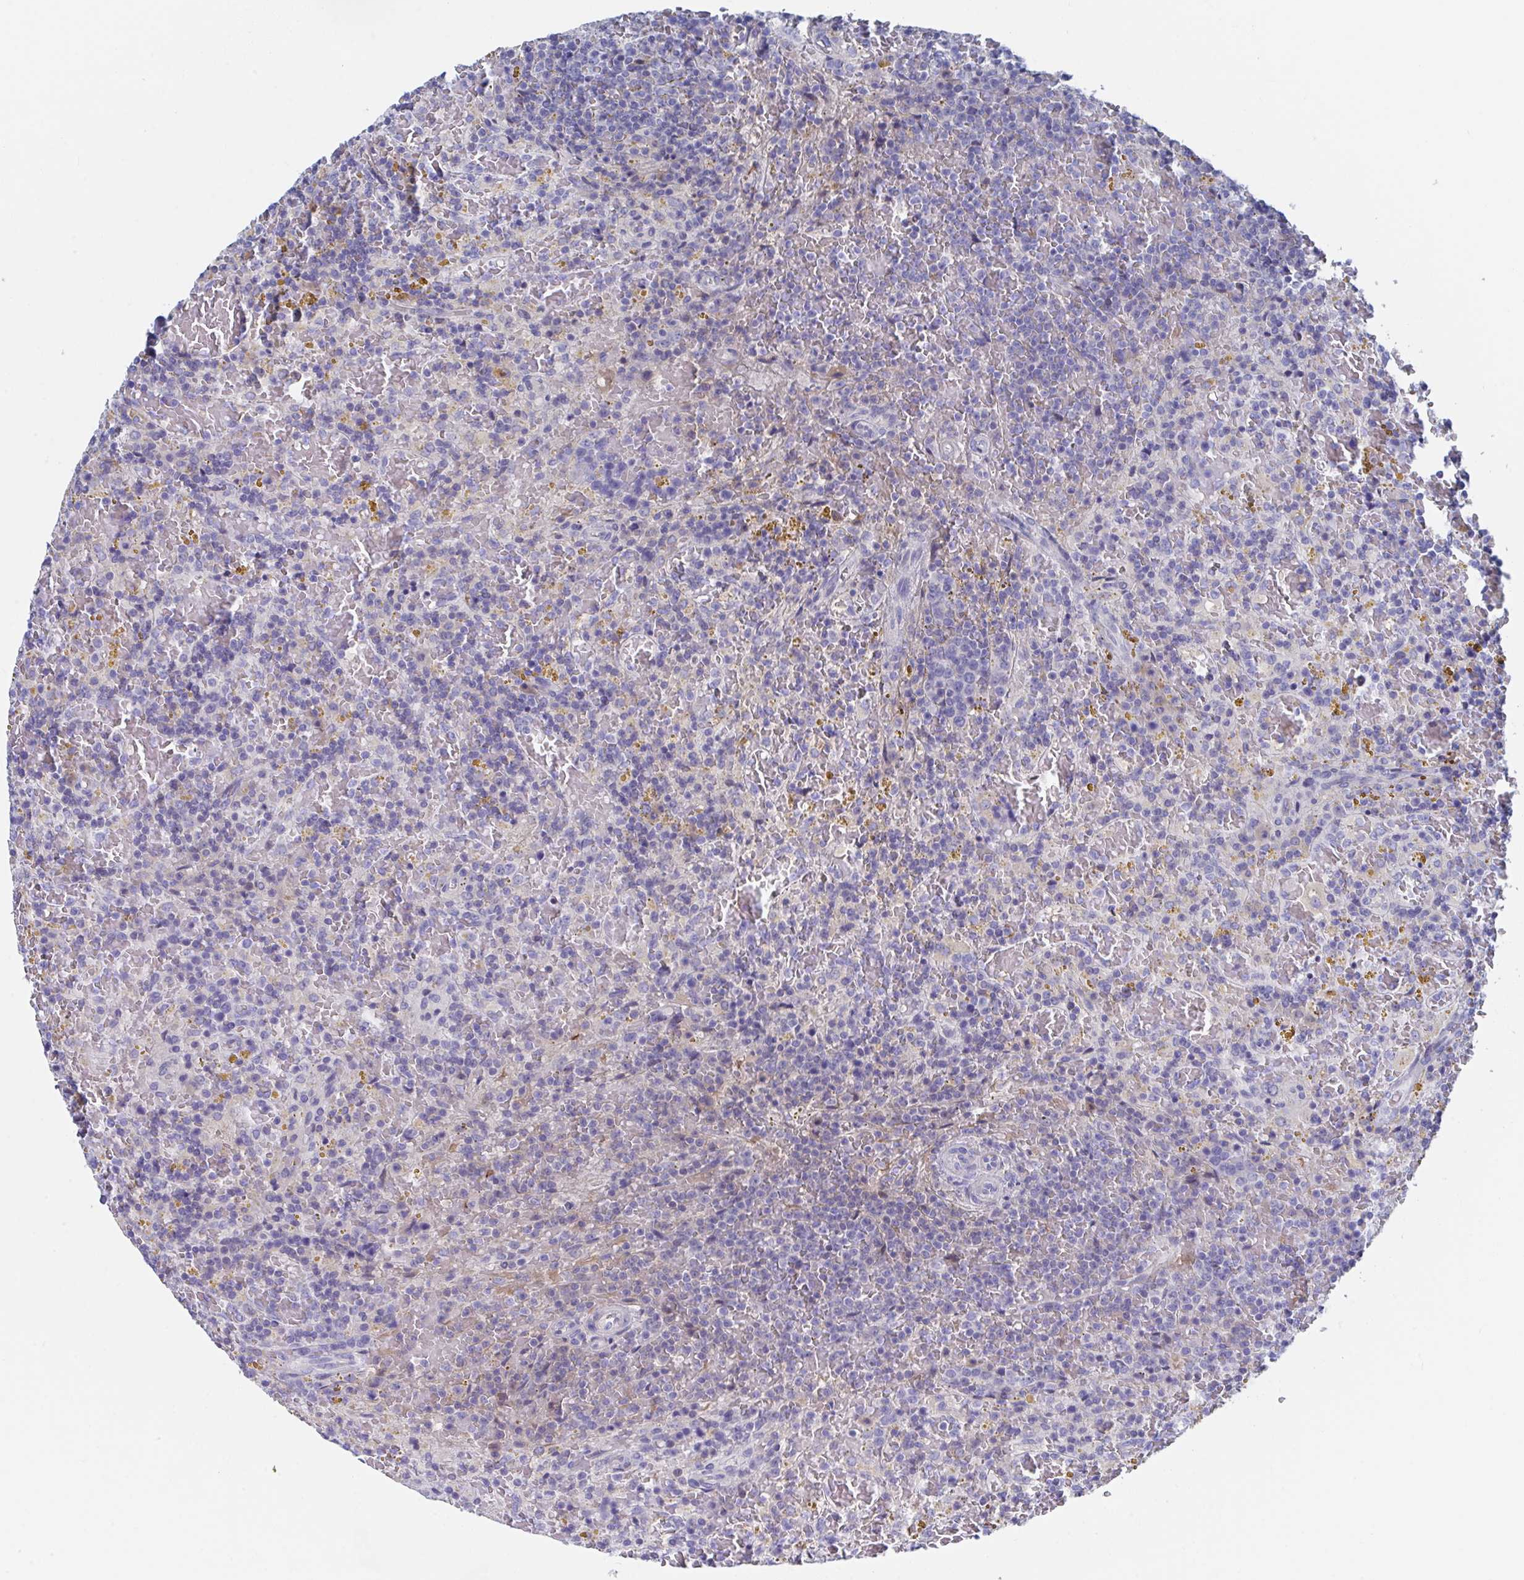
{"staining": {"intensity": "negative", "quantity": "none", "location": "none"}, "tissue": "lymphoma", "cell_type": "Tumor cells", "image_type": "cancer", "snomed": [{"axis": "morphology", "description": "Malignant lymphoma, non-Hodgkin's type, Low grade"}, {"axis": "topography", "description": "Spleen"}], "caption": "This is an immunohistochemistry histopathology image of lymphoma. There is no expression in tumor cells.", "gene": "TNFAIP6", "patient": {"sex": "female", "age": 65}}